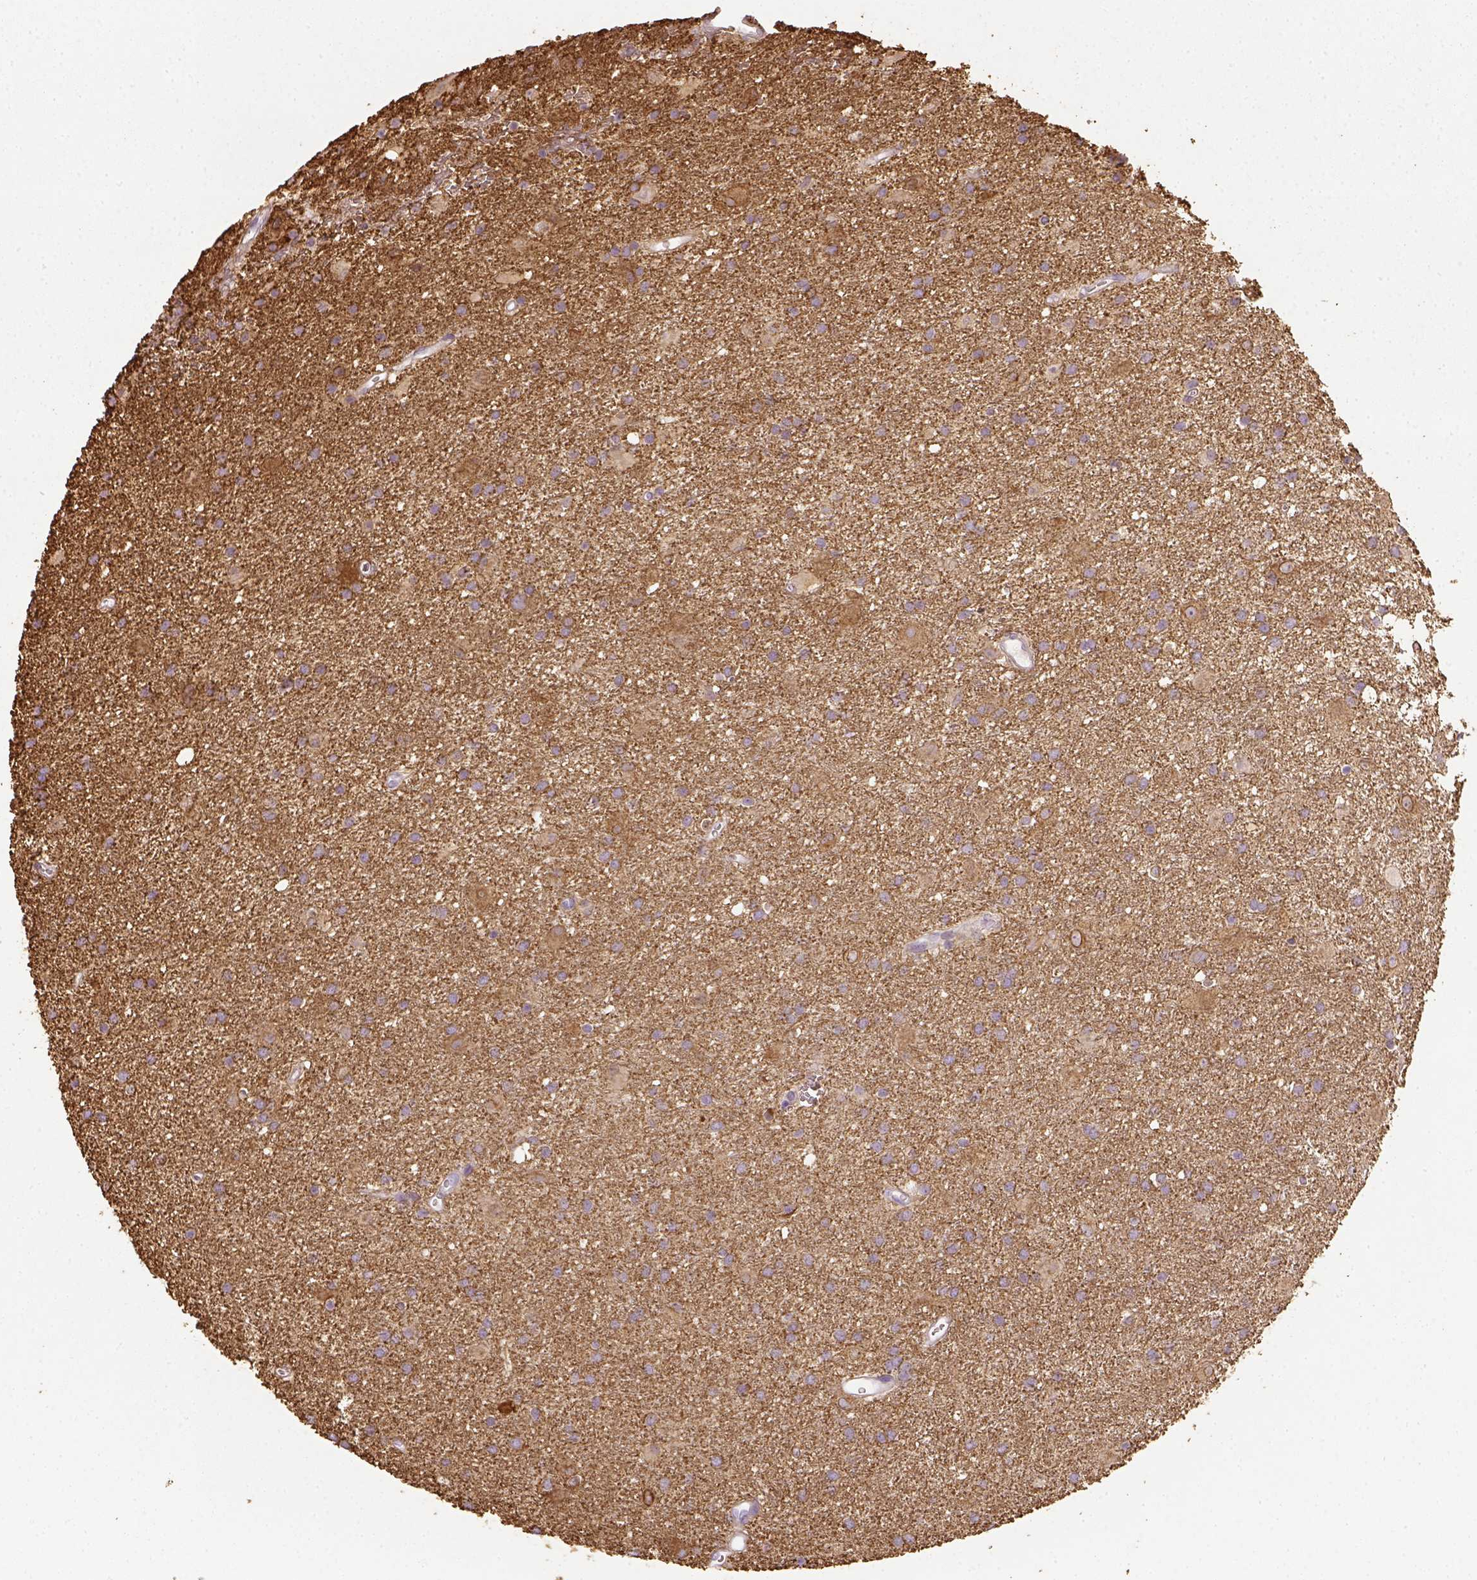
{"staining": {"intensity": "moderate", "quantity": ">75%", "location": "cytoplasmic/membranous"}, "tissue": "glioma", "cell_type": "Tumor cells", "image_type": "cancer", "snomed": [{"axis": "morphology", "description": "Glioma, malignant, Low grade"}, {"axis": "topography", "description": "Brain"}], "caption": "Protein staining demonstrates moderate cytoplasmic/membranous expression in about >75% of tumor cells in glioma.", "gene": "CACNB1", "patient": {"sex": "male", "age": 58}}